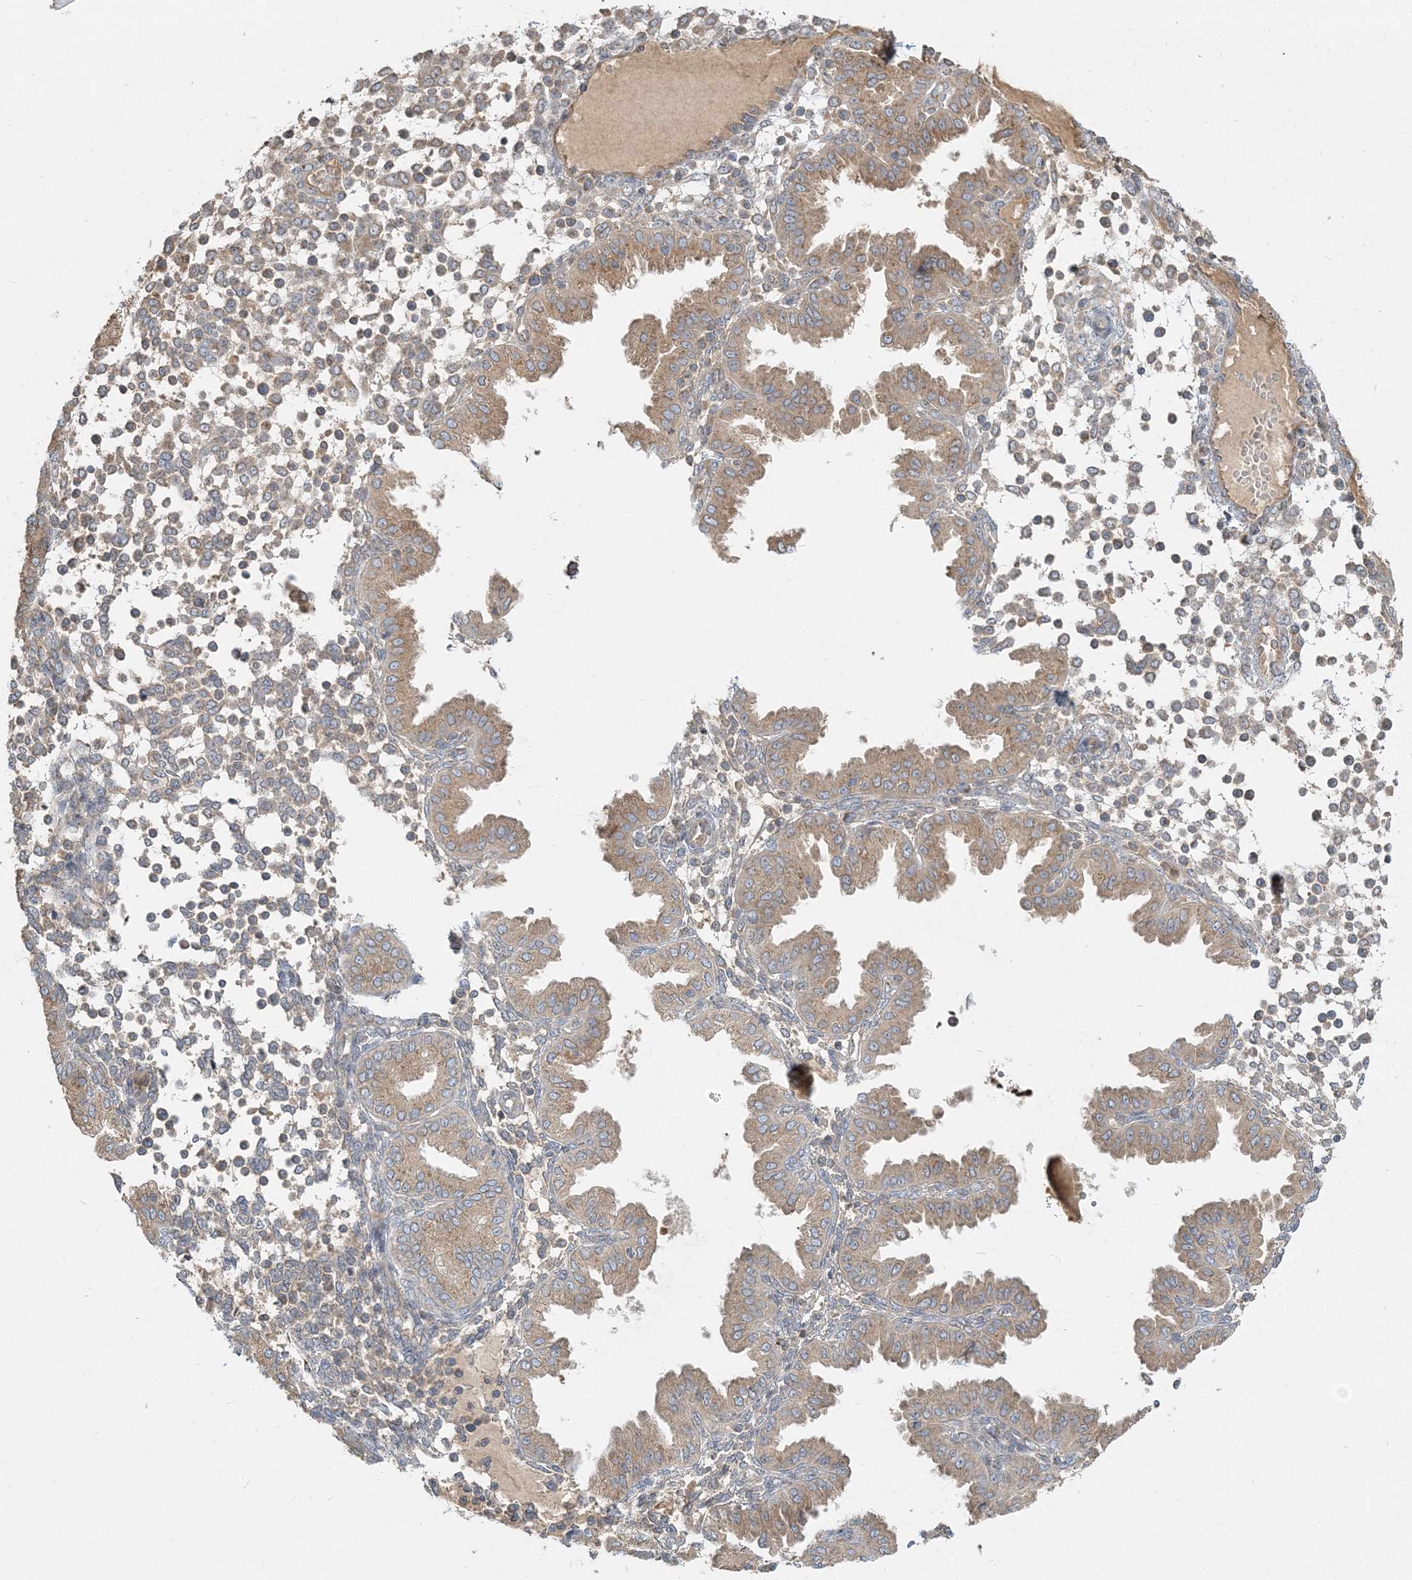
{"staining": {"intensity": "weak", "quantity": "<25%", "location": "cytoplasmic/membranous"}, "tissue": "endometrium", "cell_type": "Cells in endometrial stroma", "image_type": "normal", "snomed": [{"axis": "morphology", "description": "Normal tissue, NOS"}, {"axis": "topography", "description": "Endometrium"}], "caption": "Benign endometrium was stained to show a protein in brown. There is no significant staining in cells in endometrial stroma. Brightfield microscopy of IHC stained with DAB (brown) and hematoxylin (blue), captured at high magnification.", "gene": "AP1AR", "patient": {"sex": "female", "age": 53}}